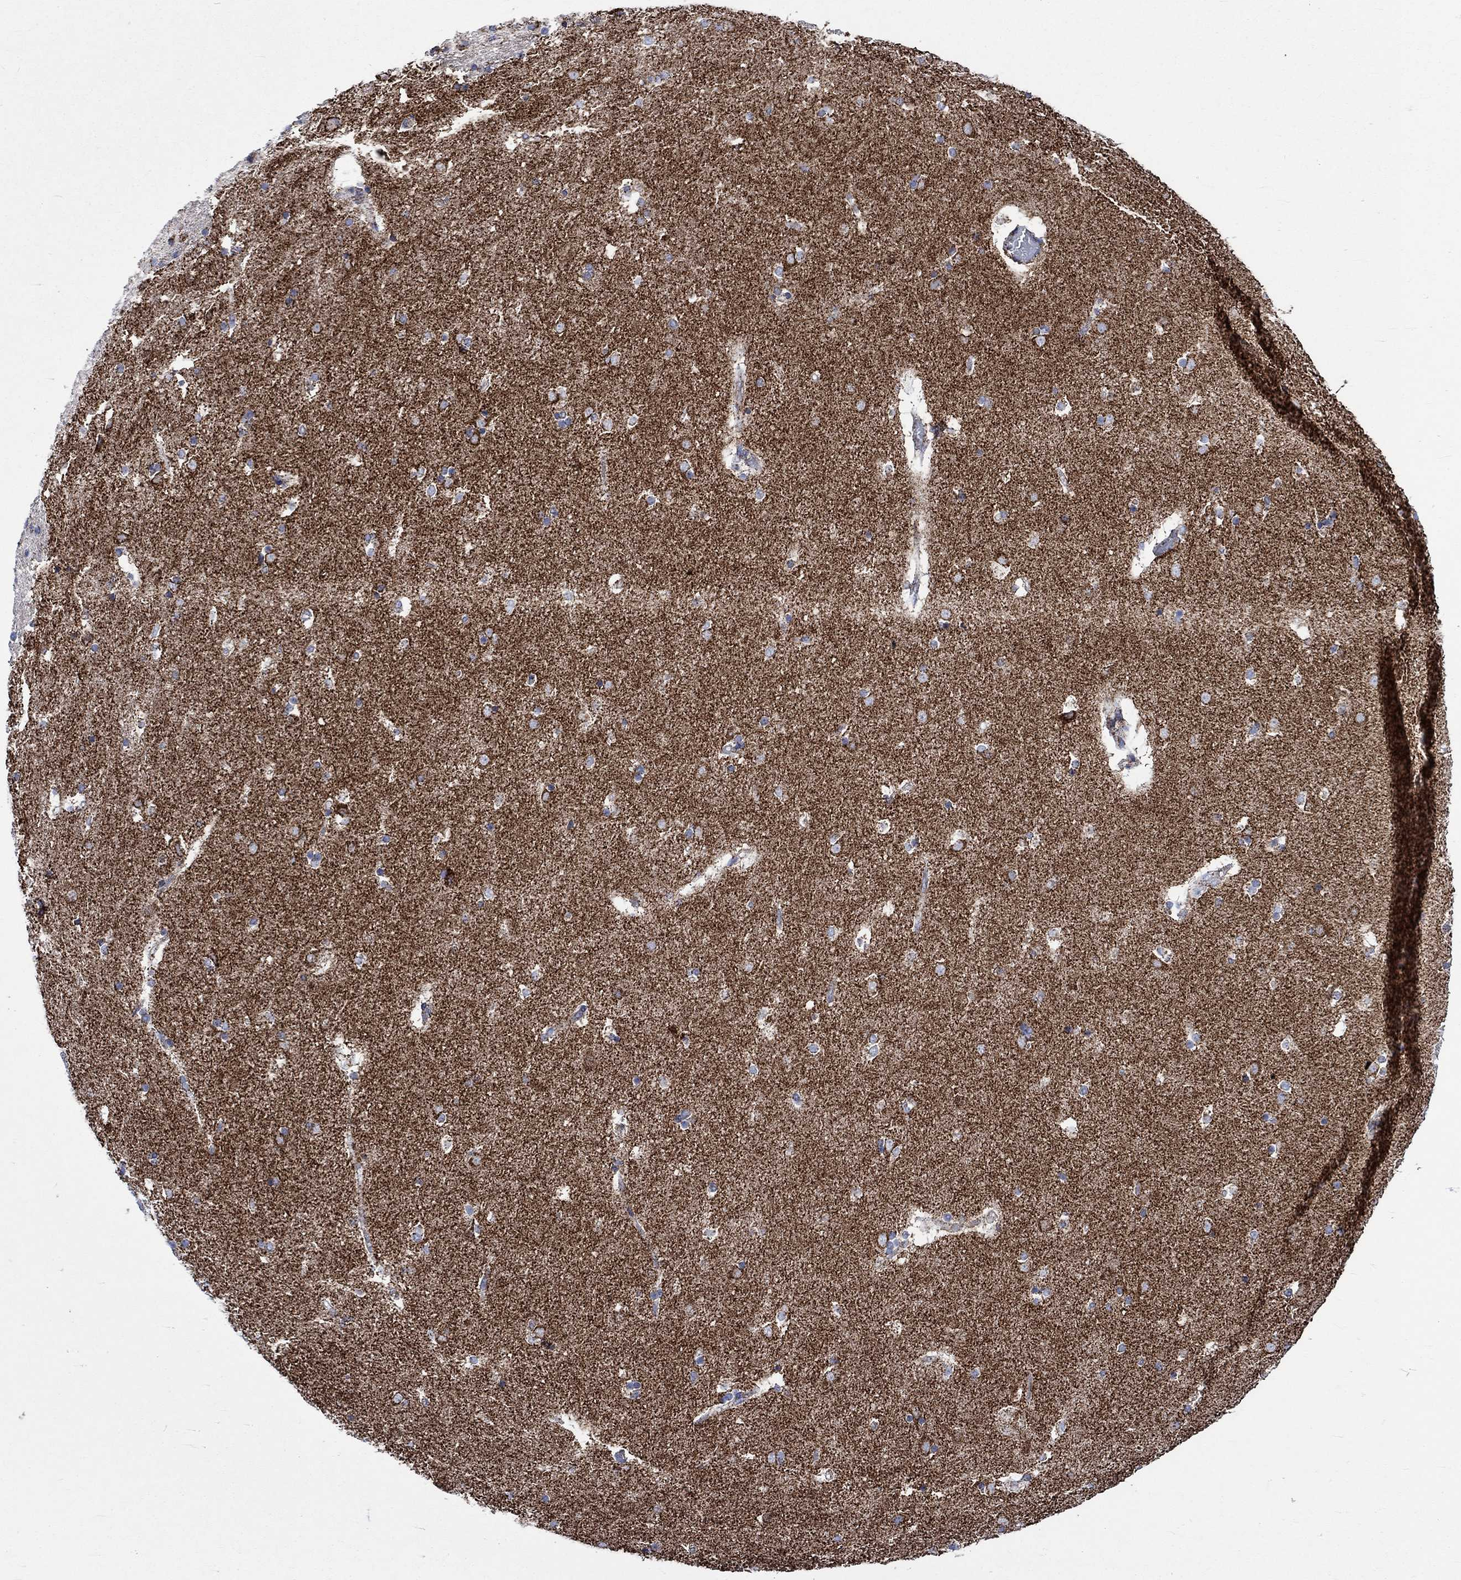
{"staining": {"intensity": "negative", "quantity": "none", "location": "none"}, "tissue": "caudate", "cell_type": "Glial cells", "image_type": "normal", "snomed": [{"axis": "morphology", "description": "Normal tissue, NOS"}, {"axis": "topography", "description": "Lateral ventricle wall"}], "caption": "This micrograph is of unremarkable caudate stained with IHC to label a protein in brown with the nuclei are counter-stained blue. There is no expression in glial cells.", "gene": "RCE1", "patient": {"sex": "male", "age": 51}}